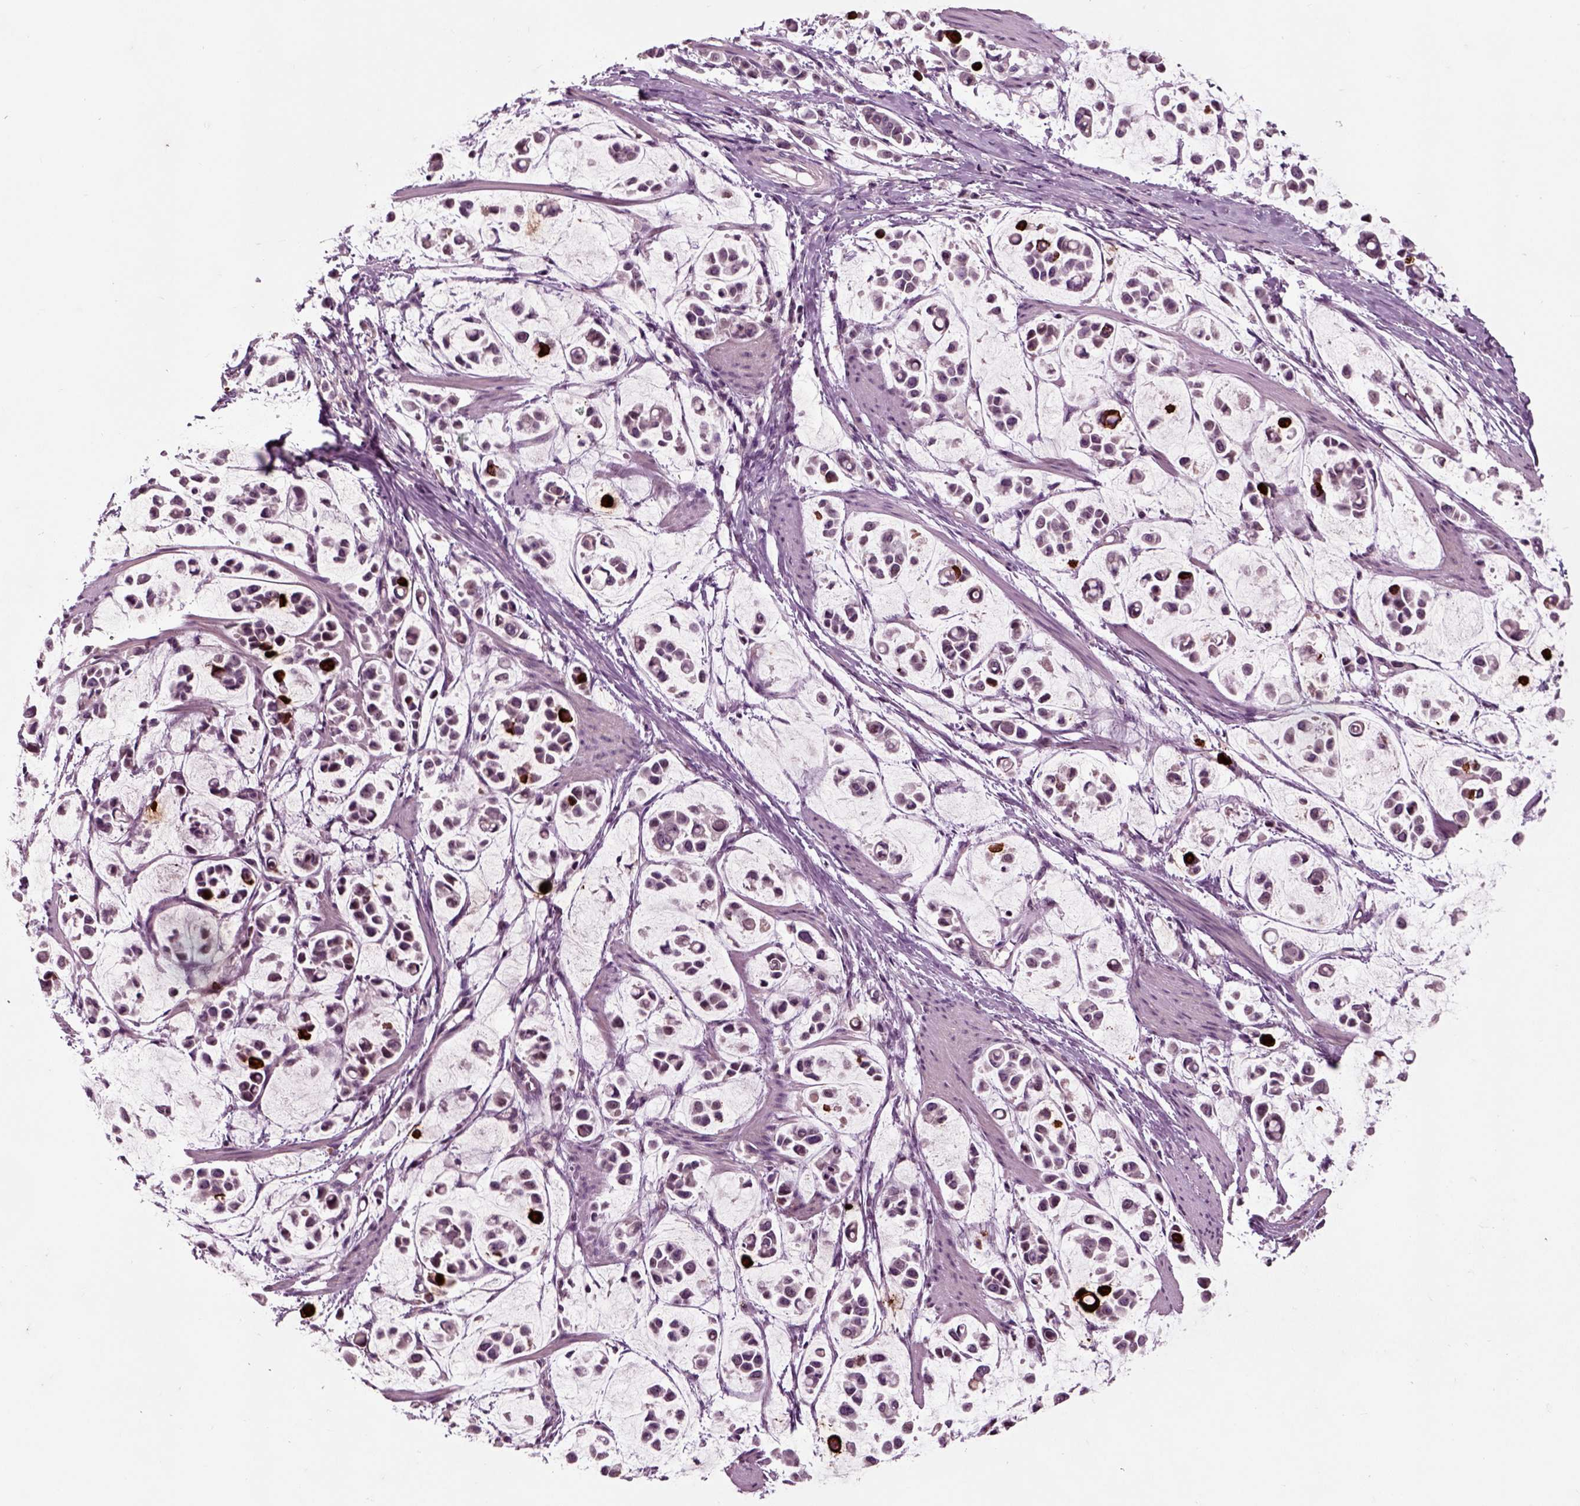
{"staining": {"intensity": "strong", "quantity": "<25%", "location": "cytoplasmic/membranous"}, "tissue": "stomach cancer", "cell_type": "Tumor cells", "image_type": "cancer", "snomed": [{"axis": "morphology", "description": "Adenocarcinoma, NOS"}, {"axis": "topography", "description": "Stomach"}], "caption": "Protein expression analysis of human stomach adenocarcinoma reveals strong cytoplasmic/membranous expression in approximately <25% of tumor cells. Immunohistochemistry (ihc) stains the protein in brown and the nuclei are stained blue.", "gene": "CHGB", "patient": {"sex": "male", "age": 82}}